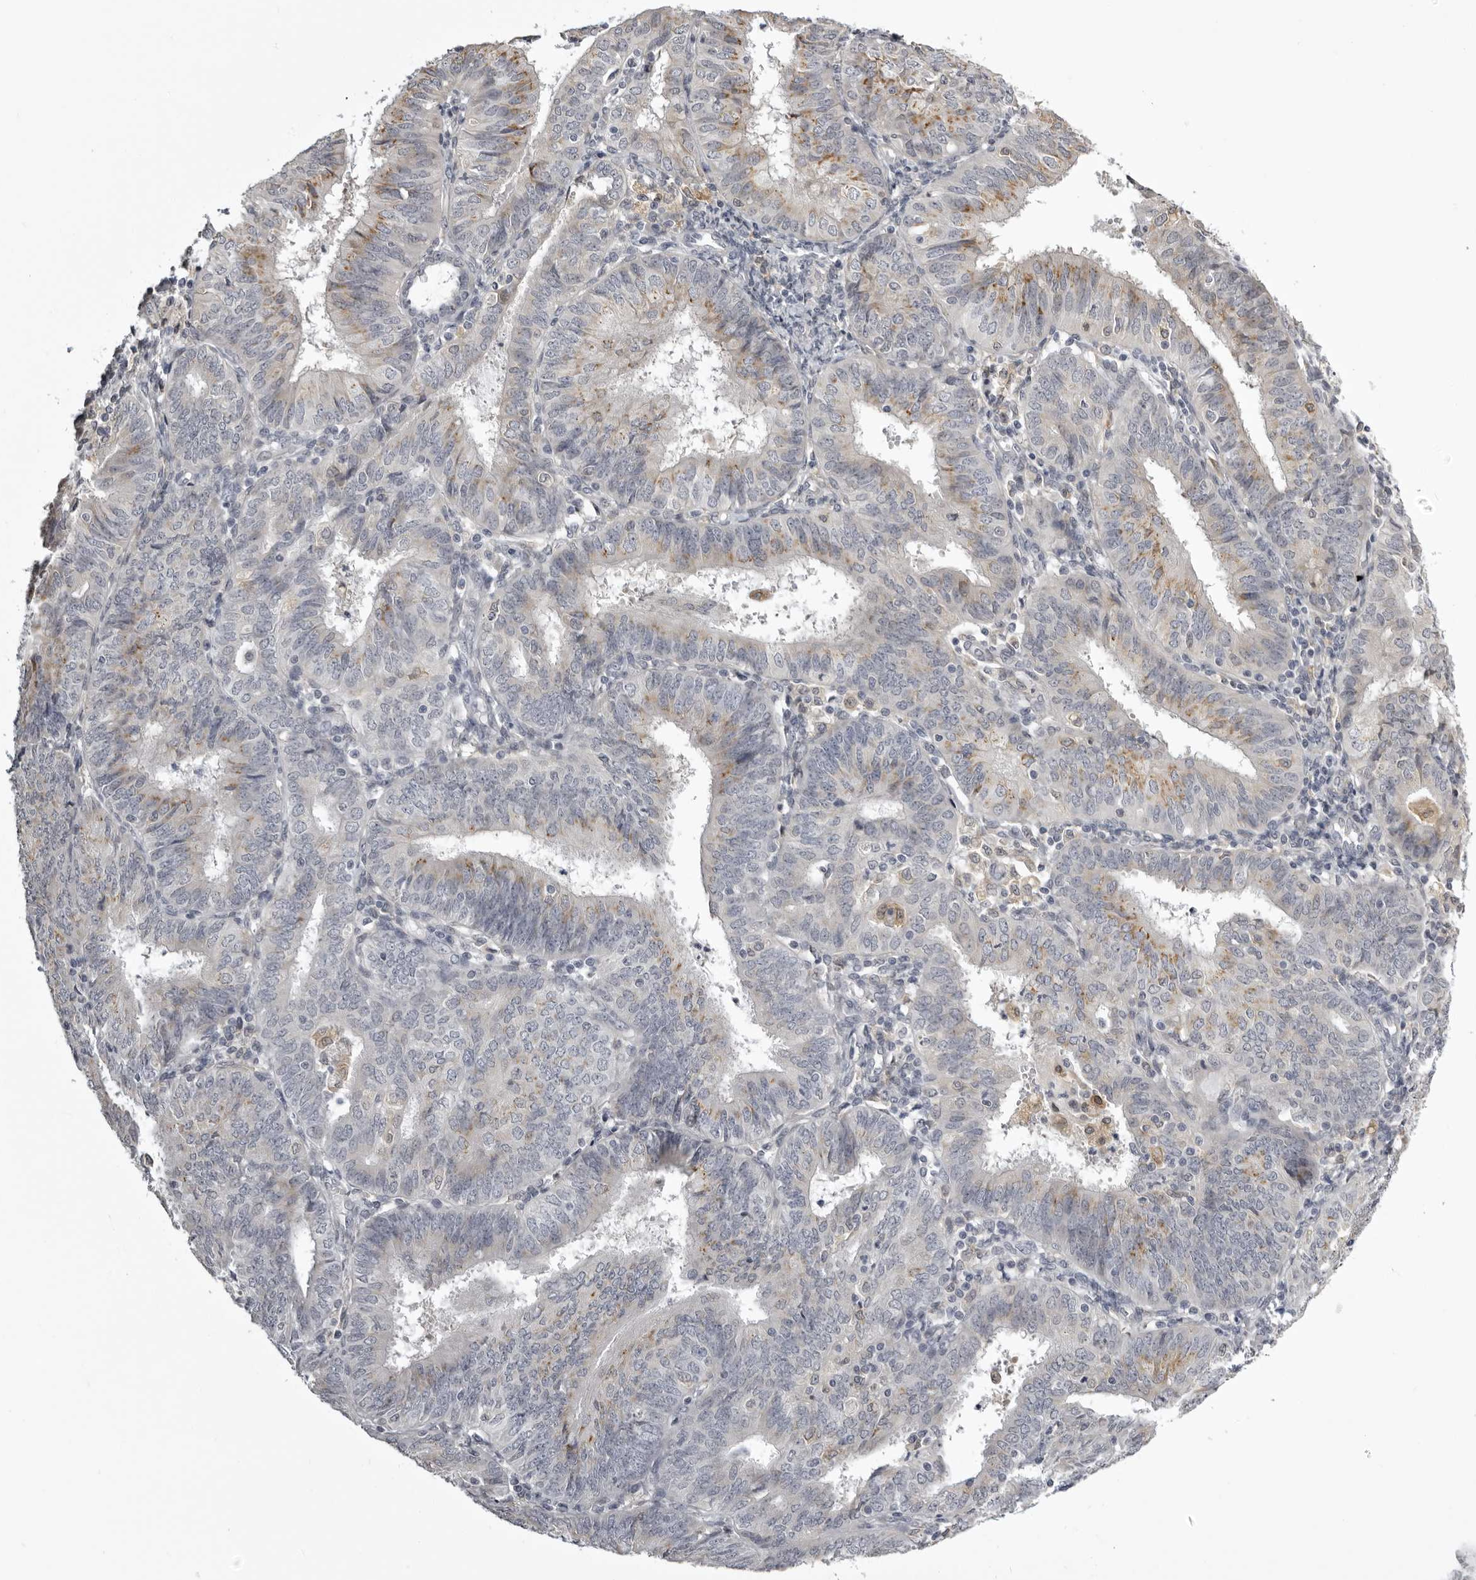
{"staining": {"intensity": "moderate", "quantity": "<25%", "location": "cytoplasmic/membranous"}, "tissue": "endometrial cancer", "cell_type": "Tumor cells", "image_type": "cancer", "snomed": [{"axis": "morphology", "description": "Adenocarcinoma, NOS"}, {"axis": "topography", "description": "Endometrium"}], "caption": "A photomicrograph of human endometrial cancer (adenocarcinoma) stained for a protein shows moderate cytoplasmic/membranous brown staining in tumor cells. (Stains: DAB in brown, nuclei in blue, Microscopy: brightfield microscopy at high magnification).", "gene": "NCEH1", "patient": {"sex": "female", "age": 58}}